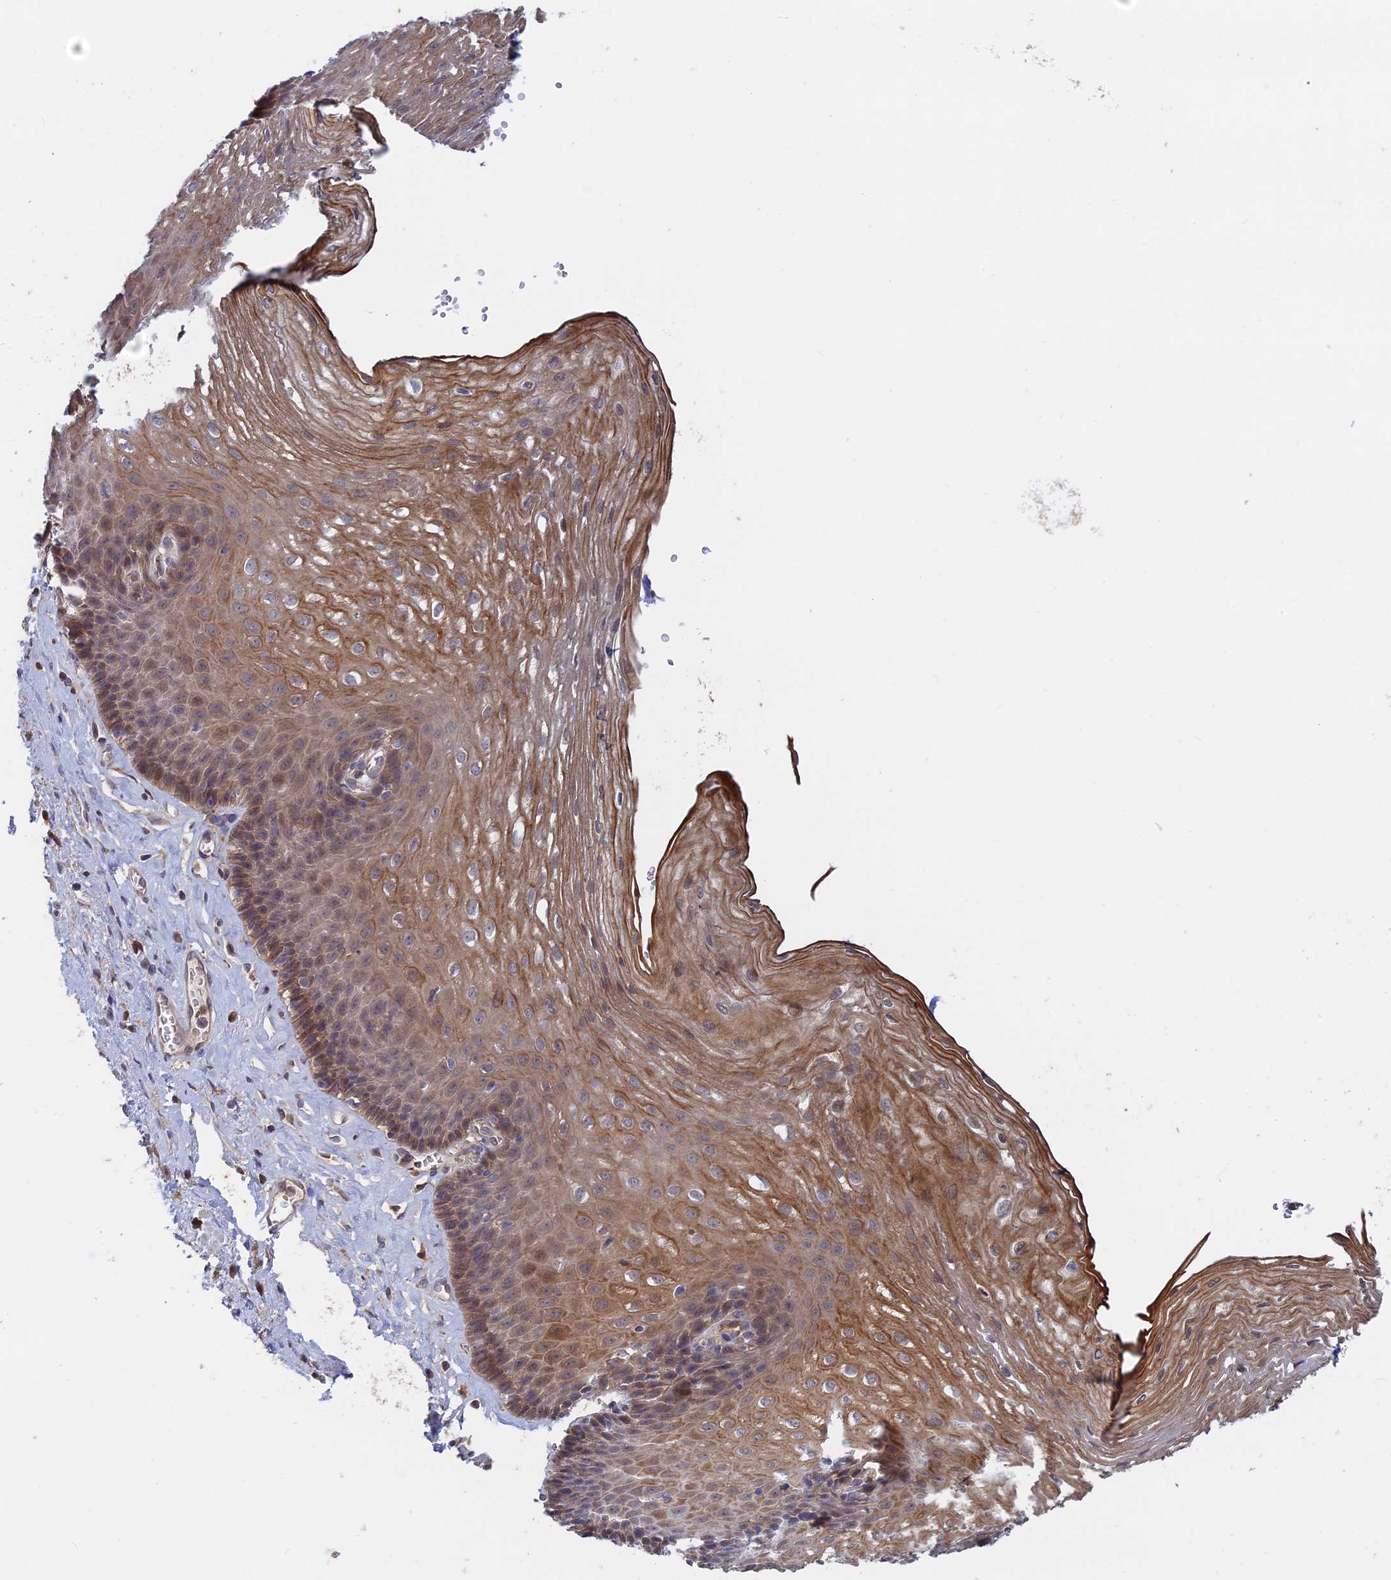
{"staining": {"intensity": "moderate", "quantity": ">75%", "location": "cytoplasmic/membranous,nuclear"}, "tissue": "esophagus", "cell_type": "Squamous epithelial cells", "image_type": "normal", "snomed": [{"axis": "morphology", "description": "Normal tissue, NOS"}, {"axis": "topography", "description": "Esophagus"}], "caption": "Unremarkable esophagus reveals moderate cytoplasmic/membranous,nuclear staining in about >75% of squamous epithelial cells, visualized by immunohistochemistry.", "gene": "BLVRA", "patient": {"sex": "female", "age": 66}}